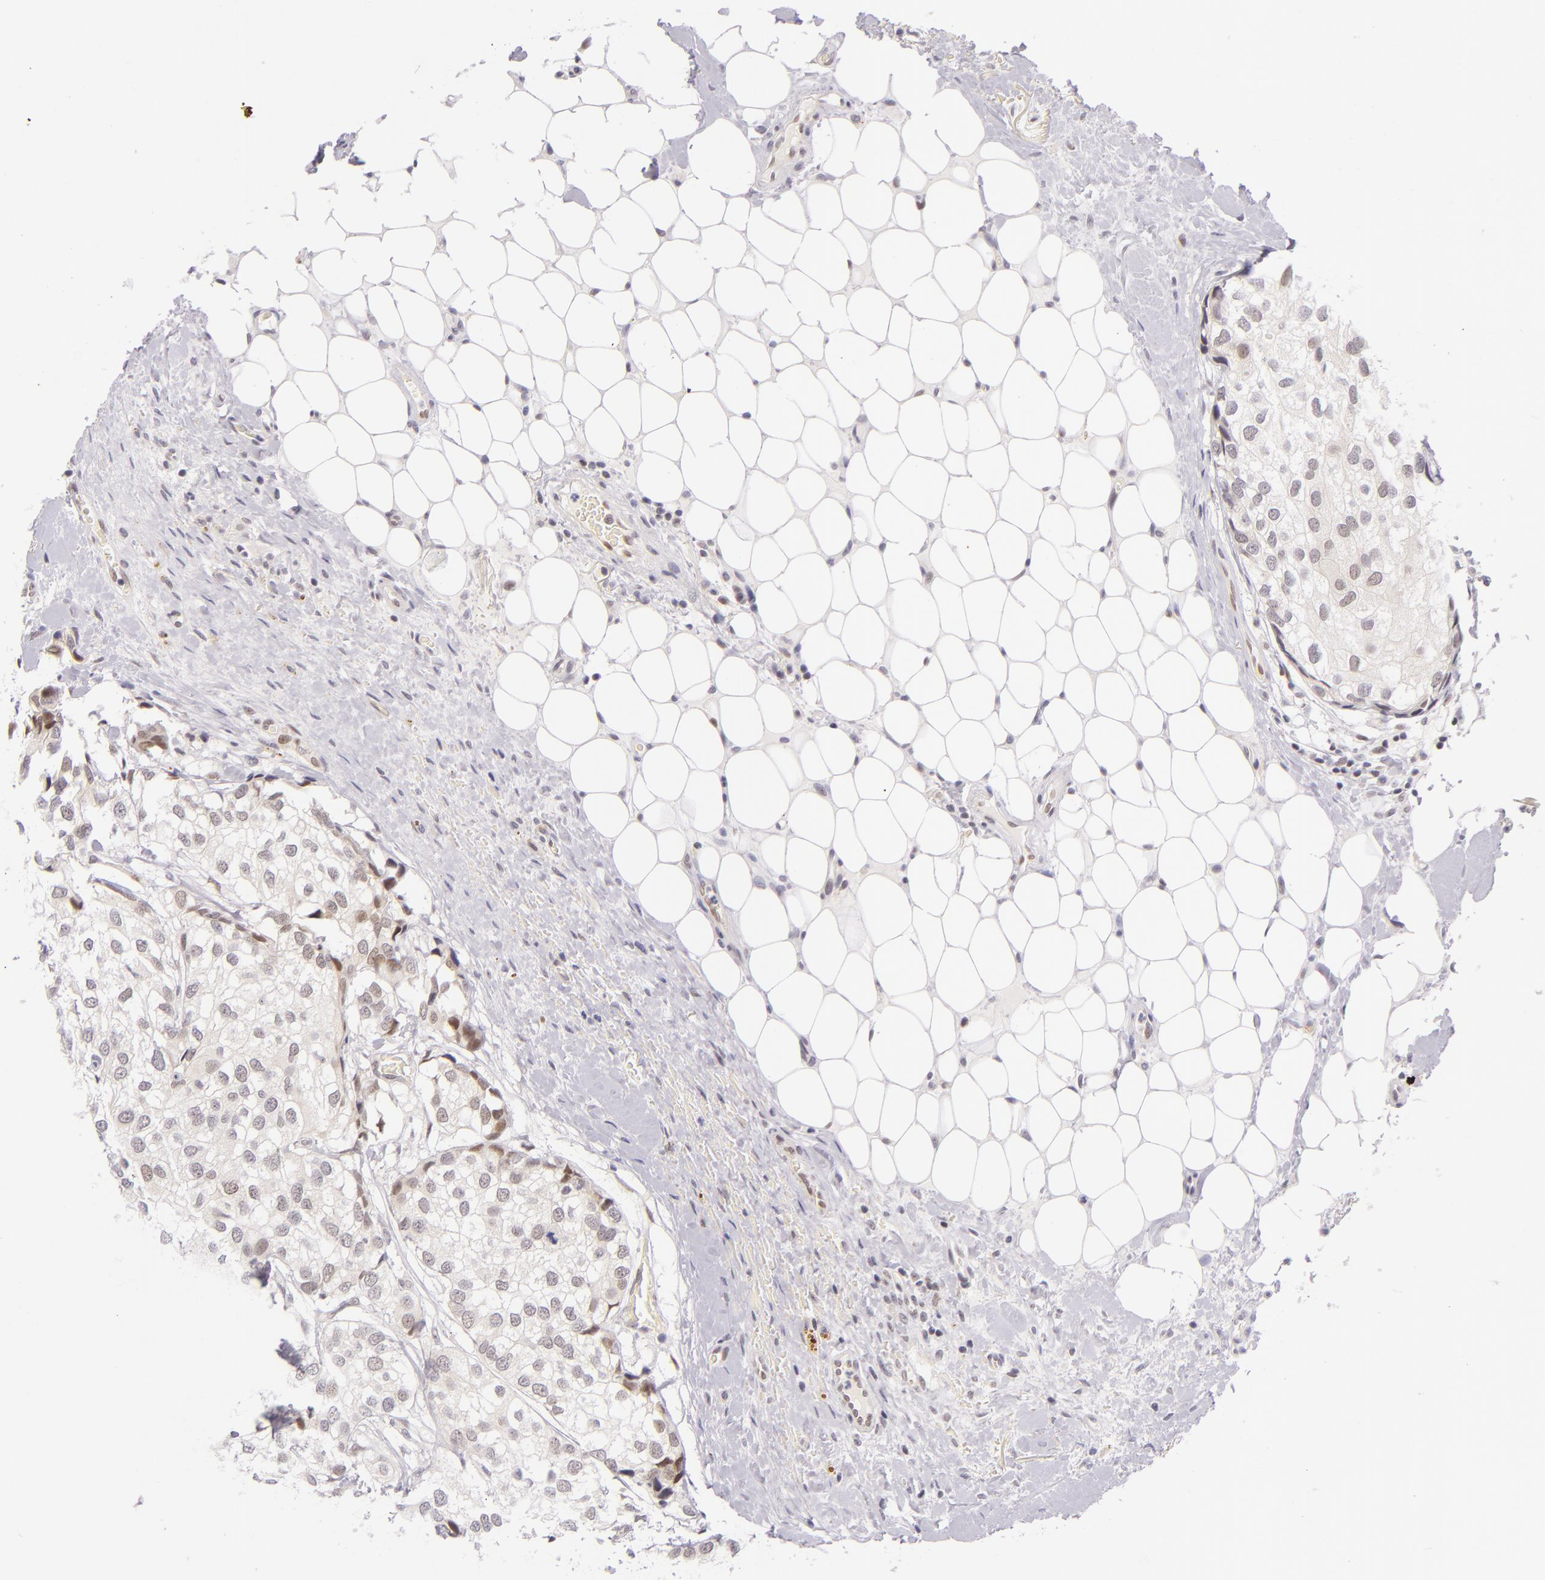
{"staining": {"intensity": "weak", "quantity": "<25%", "location": "cytoplasmic/membranous,nuclear"}, "tissue": "breast cancer", "cell_type": "Tumor cells", "image_type": "cancer", "snomed": [{"axis": "morphology", "description": "Duct carcinoma"}, {"axis": "topography", "description": "Breast"}], "caption": "This is an immunohistochemistry (IHC) image of human breast cancer (intraductal carcinoma). There is no staining in tumor cells.", "gene": "BCL3", "patient": {"sex": "female", "age": 68}}